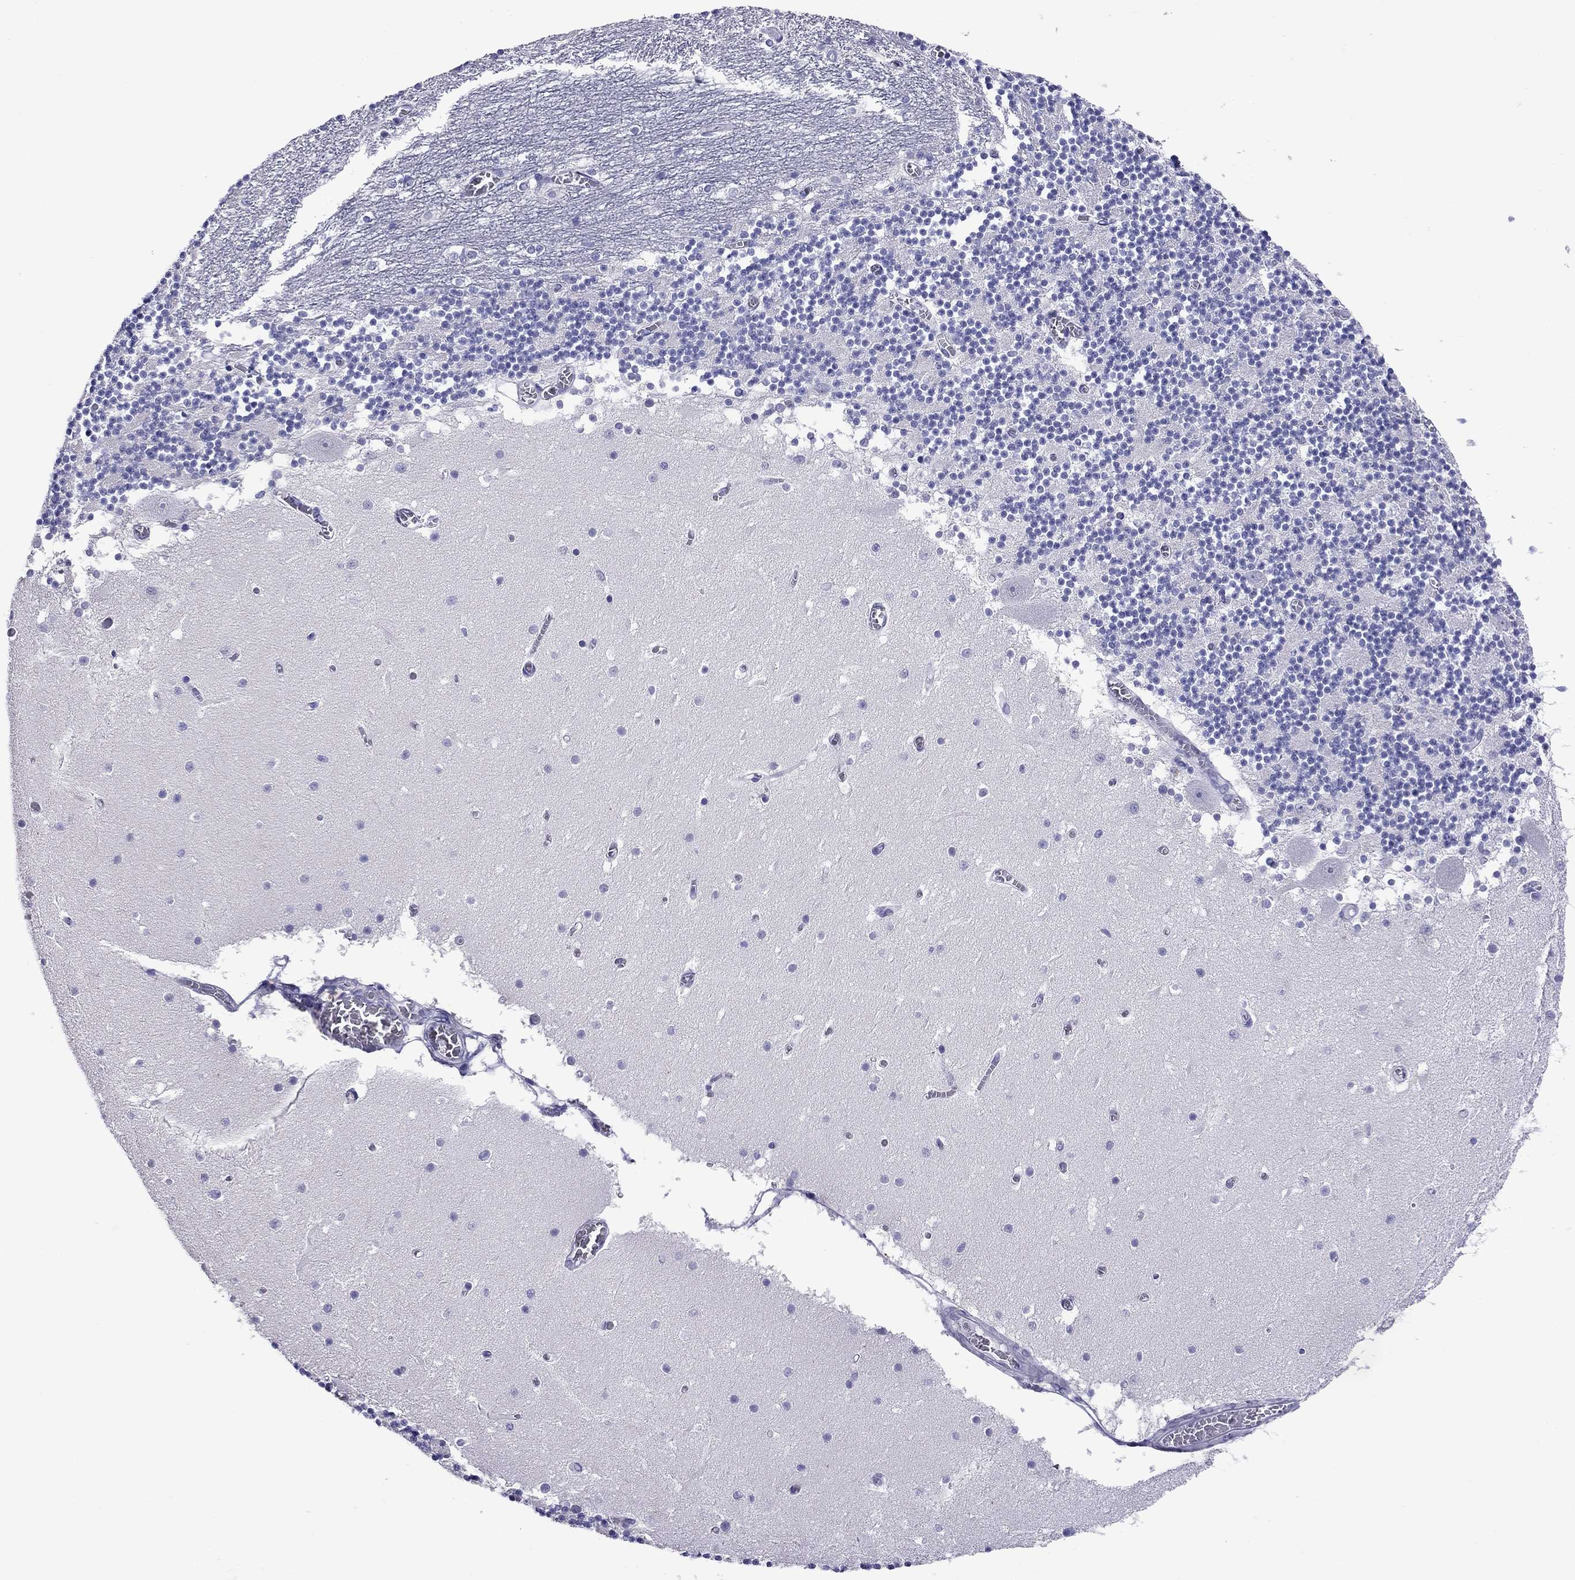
{"staining": {"intensity": "negative", "quantity": "none", "location": "none"}, "tissue": "cerebellum", "cell_type": "Cells in granular layer", "image_type": "normal", "snomed": [{"axis": "morphology", "description": "Normal tissue, NOS"}, {"axis": "topography", "description": "Cerebellum"}], "caption": "DAB (3,3'-diaminobenzidine) immunohistochemical staining of benign human cerebellum reveals no significant staining in cells in granular layer. (Brightfield microscopy of DAB immunohistochemistry (IHC) at high magnification).", "gene": "ARMC12", "patient": {"sex": "female", "age": 28}}